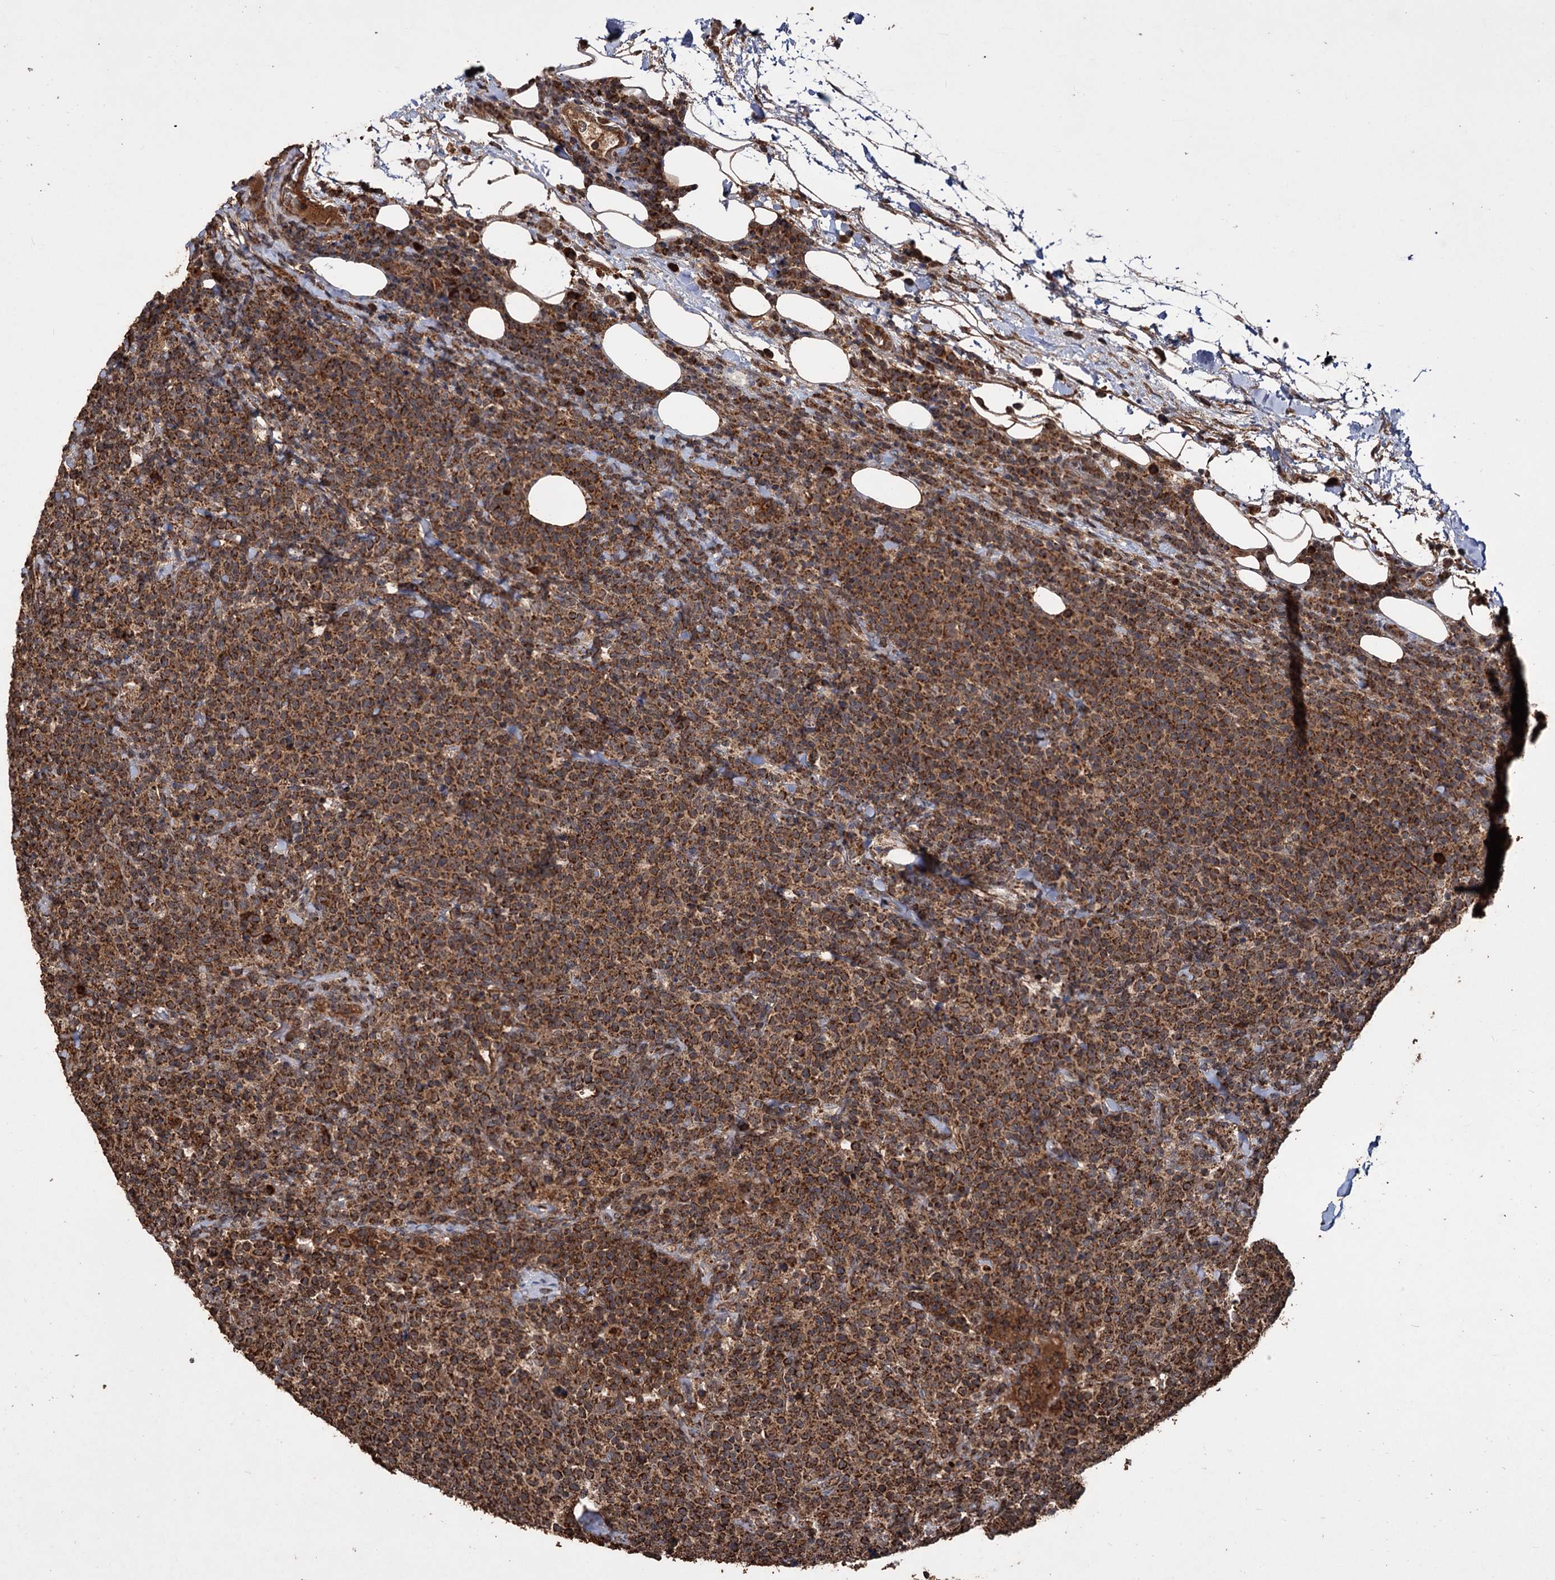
{"staining": {"intensity": "strong", "quantity": ">75%", "location": "cytoplasmic/membranous"}, "tissue": "lymphoma", "cell_type": "Tumor cells", "image_type": "cancer", "snomed": [{"axis": "morphology", "description": "Malignant lymphoma, non-Hodgkin's type, High grade"}, {"axis": "topography", "description": "Lymph node"}], "caption": "Protein staining of lymphoma tissue demonstrates strong cytoplasmic/membranous staining in approximately >75% of tumor cells.", "gene": "IPO4", "patient": {"sex": "male", "age": 61}}